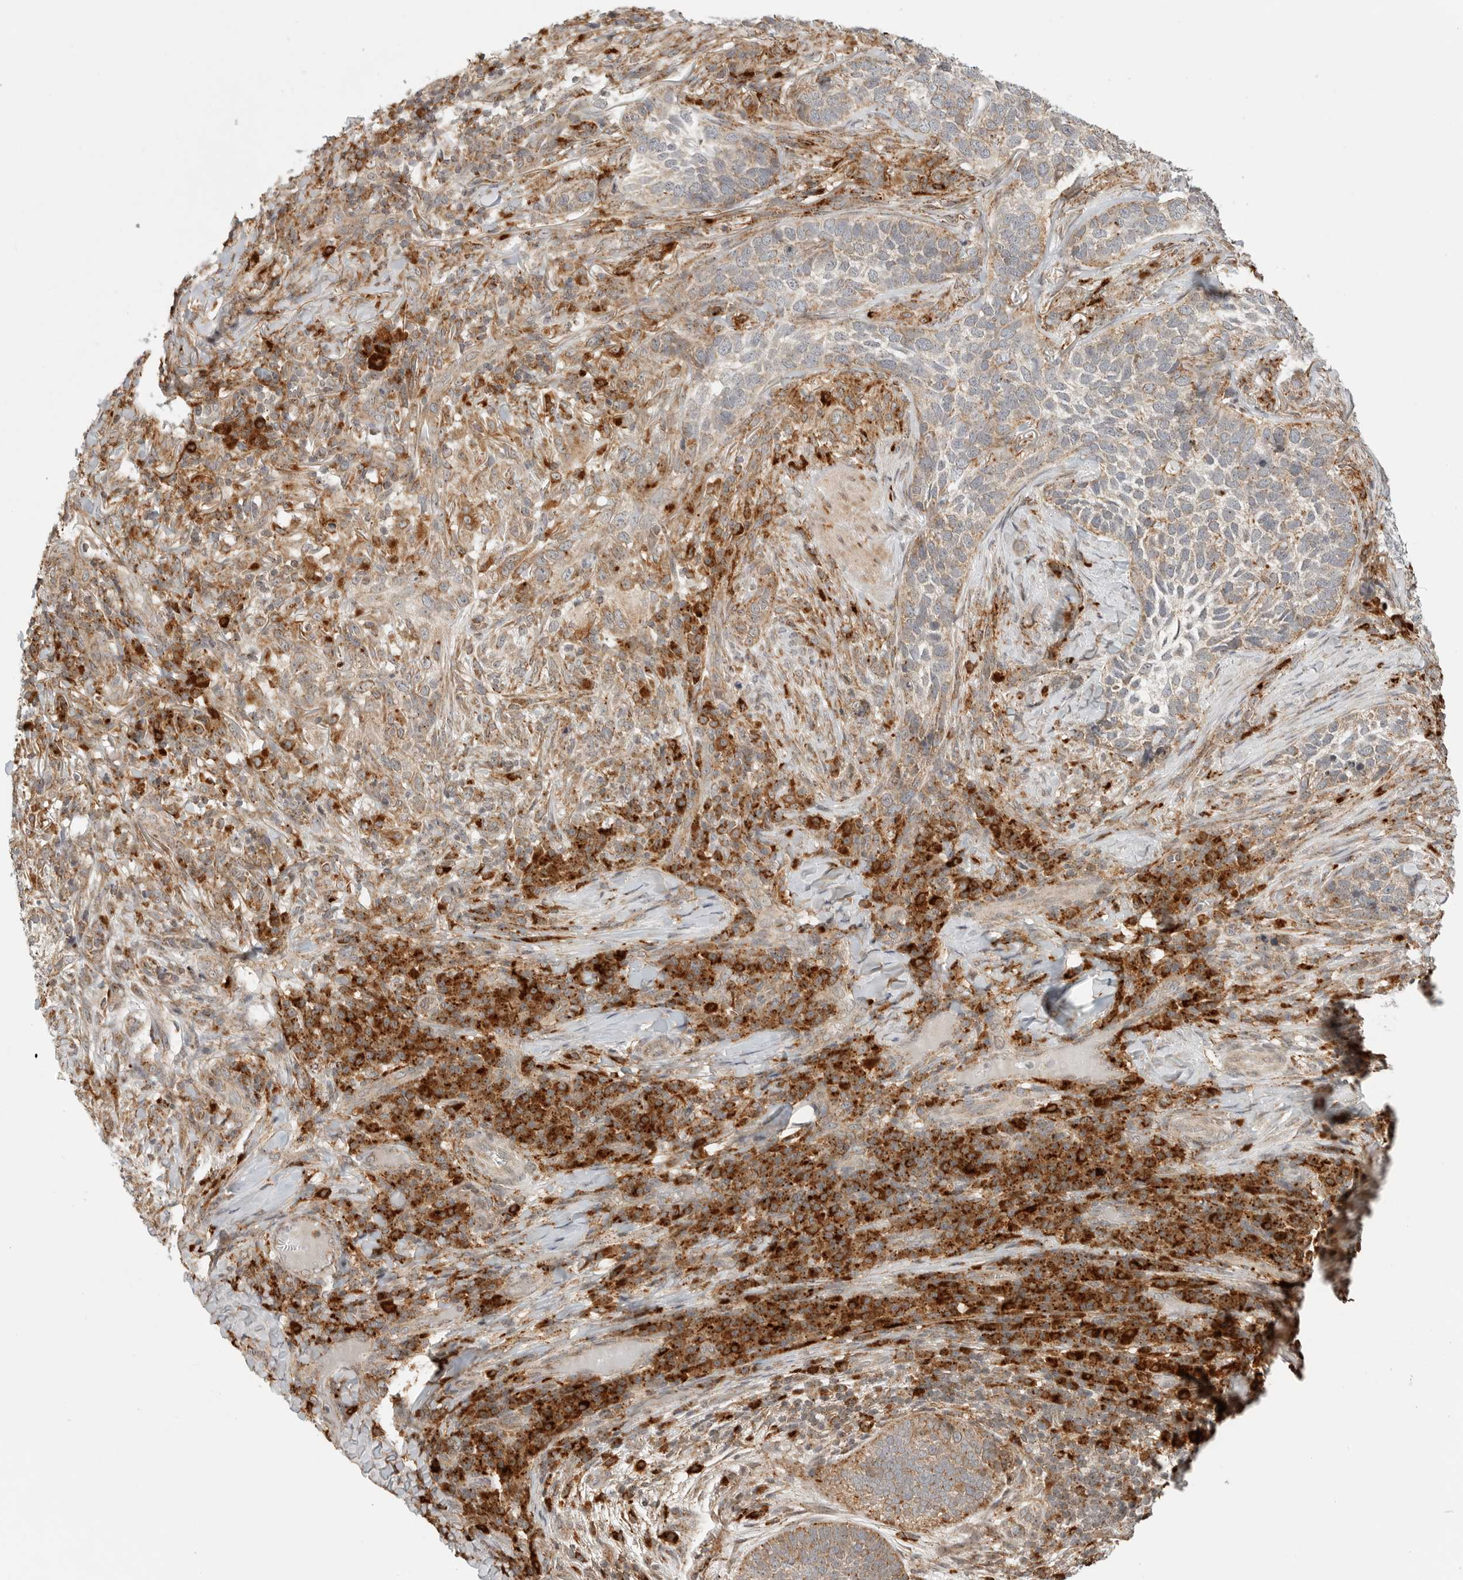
{"staining": {"intensity": "moderate", "quantity": ">75%", "location": "cytoplasmic/membranous"}, "tissue": "skin cancer", "cell_type": "Tumor cells", "image_type": "cancer", "snomed": [{"axis": "morphology", "description": "Basal cell carcinoma"}, {"axis": "topography", "description": "Skin"}], "caption": "Skin cancer tissue exhibits moderate cytoplasmic/membranous staining in about >75% of tumor cells, visualized by immunohistochemistry. (Stains: DAB in brown, nuclei in blue, Microscopy: brightfield microscopy at high magnification).", "gene": "IDUA", "patient": {"sex": "female", "age": 64}}